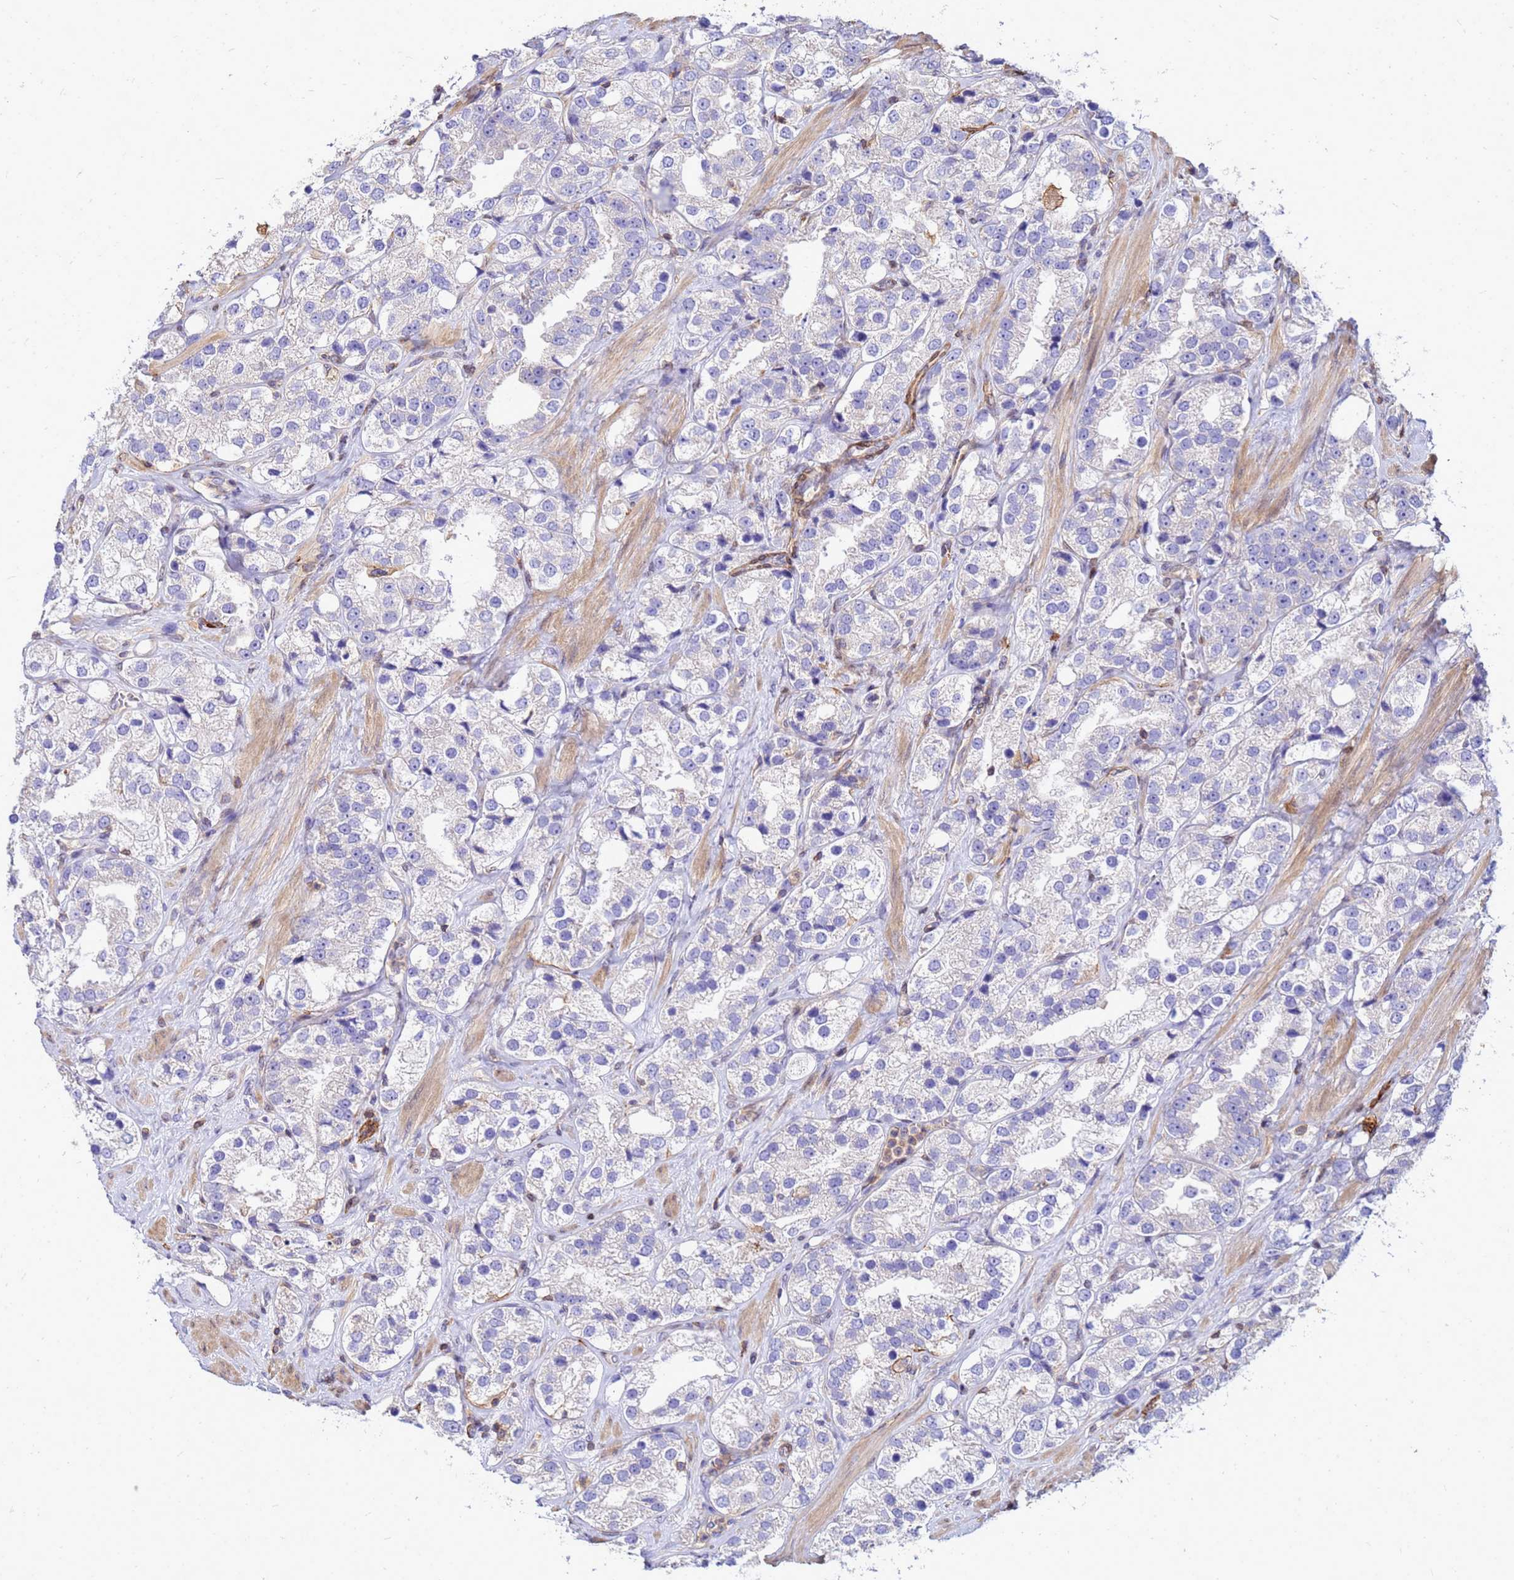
{"staining": {"intensity": "negative", "quantity": "none", "location": "none"}, "tissue": "prostate cancer", "cell_type": "Tumor cells", "image_type": "cancer", "snomed": [{"axis": "morphology", "description": "Adenocarcinoma, NOS"}, {"axis": "topography", "description": "Prostate"}], "caption": "Prostate cancer (adenocarcinoma) stained for a protein using IHC demonstrates no expression tumor cells.", "gene": "DBNDD2", "patient": {"sex": "male", "age": 79}}